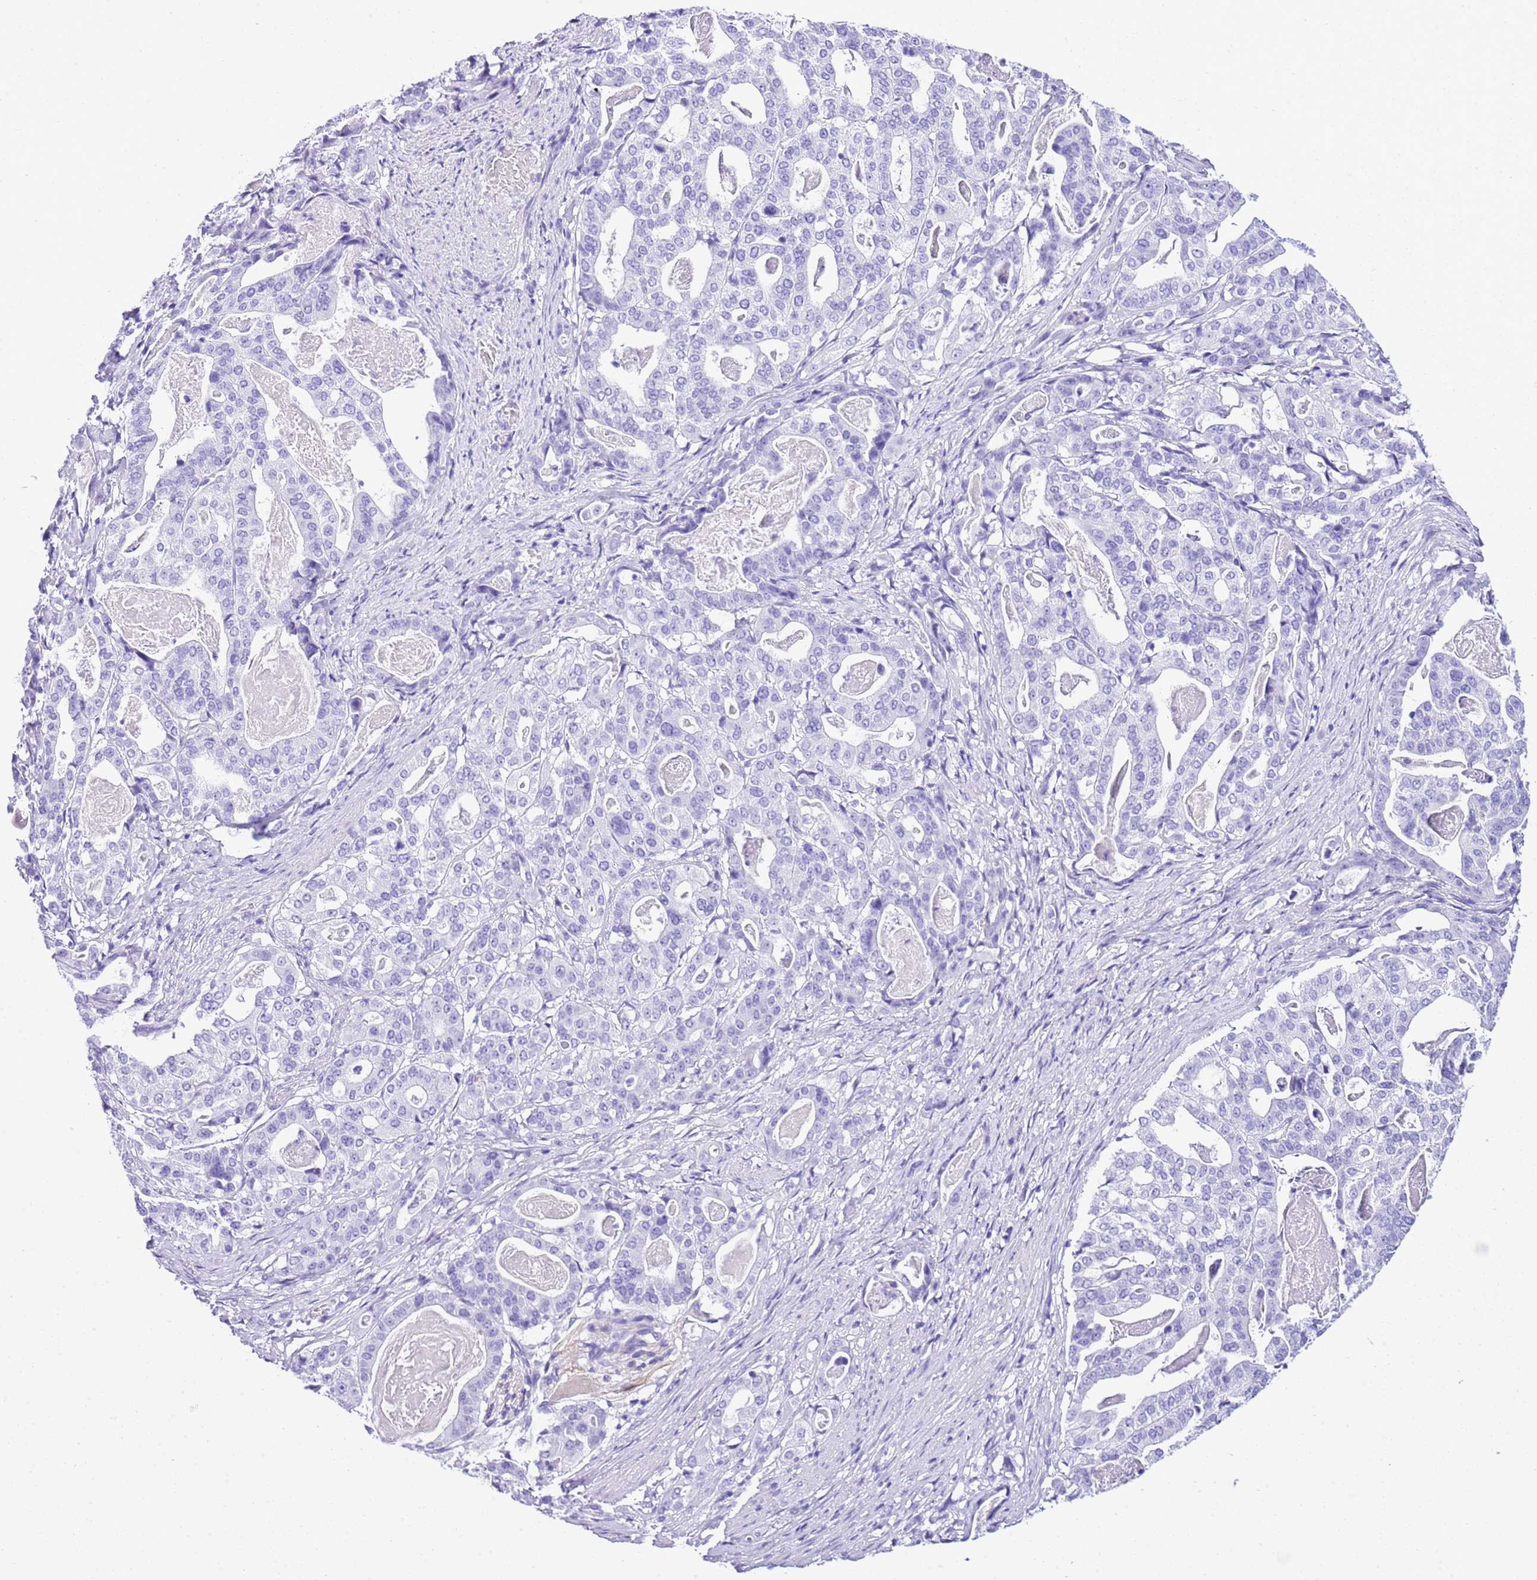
{"staining": {"intensity": "negative", "quantity": "none", "location": "none"}, "tissue": "stomach cancer", "cell_type": "Tumor cells", "image_type": "cancer", "snomed": [{"axis": "morphology", "description": "Adenocarcinoma, NOS"}, {"axis": "topography", "description": "Stomach"}], "caption": "Tumor cells are negative for protein expression in human stomach cancer (adenocarcinoma).", "gene": "KCNC1", "patient": {"sex": "male", "age": 48}}